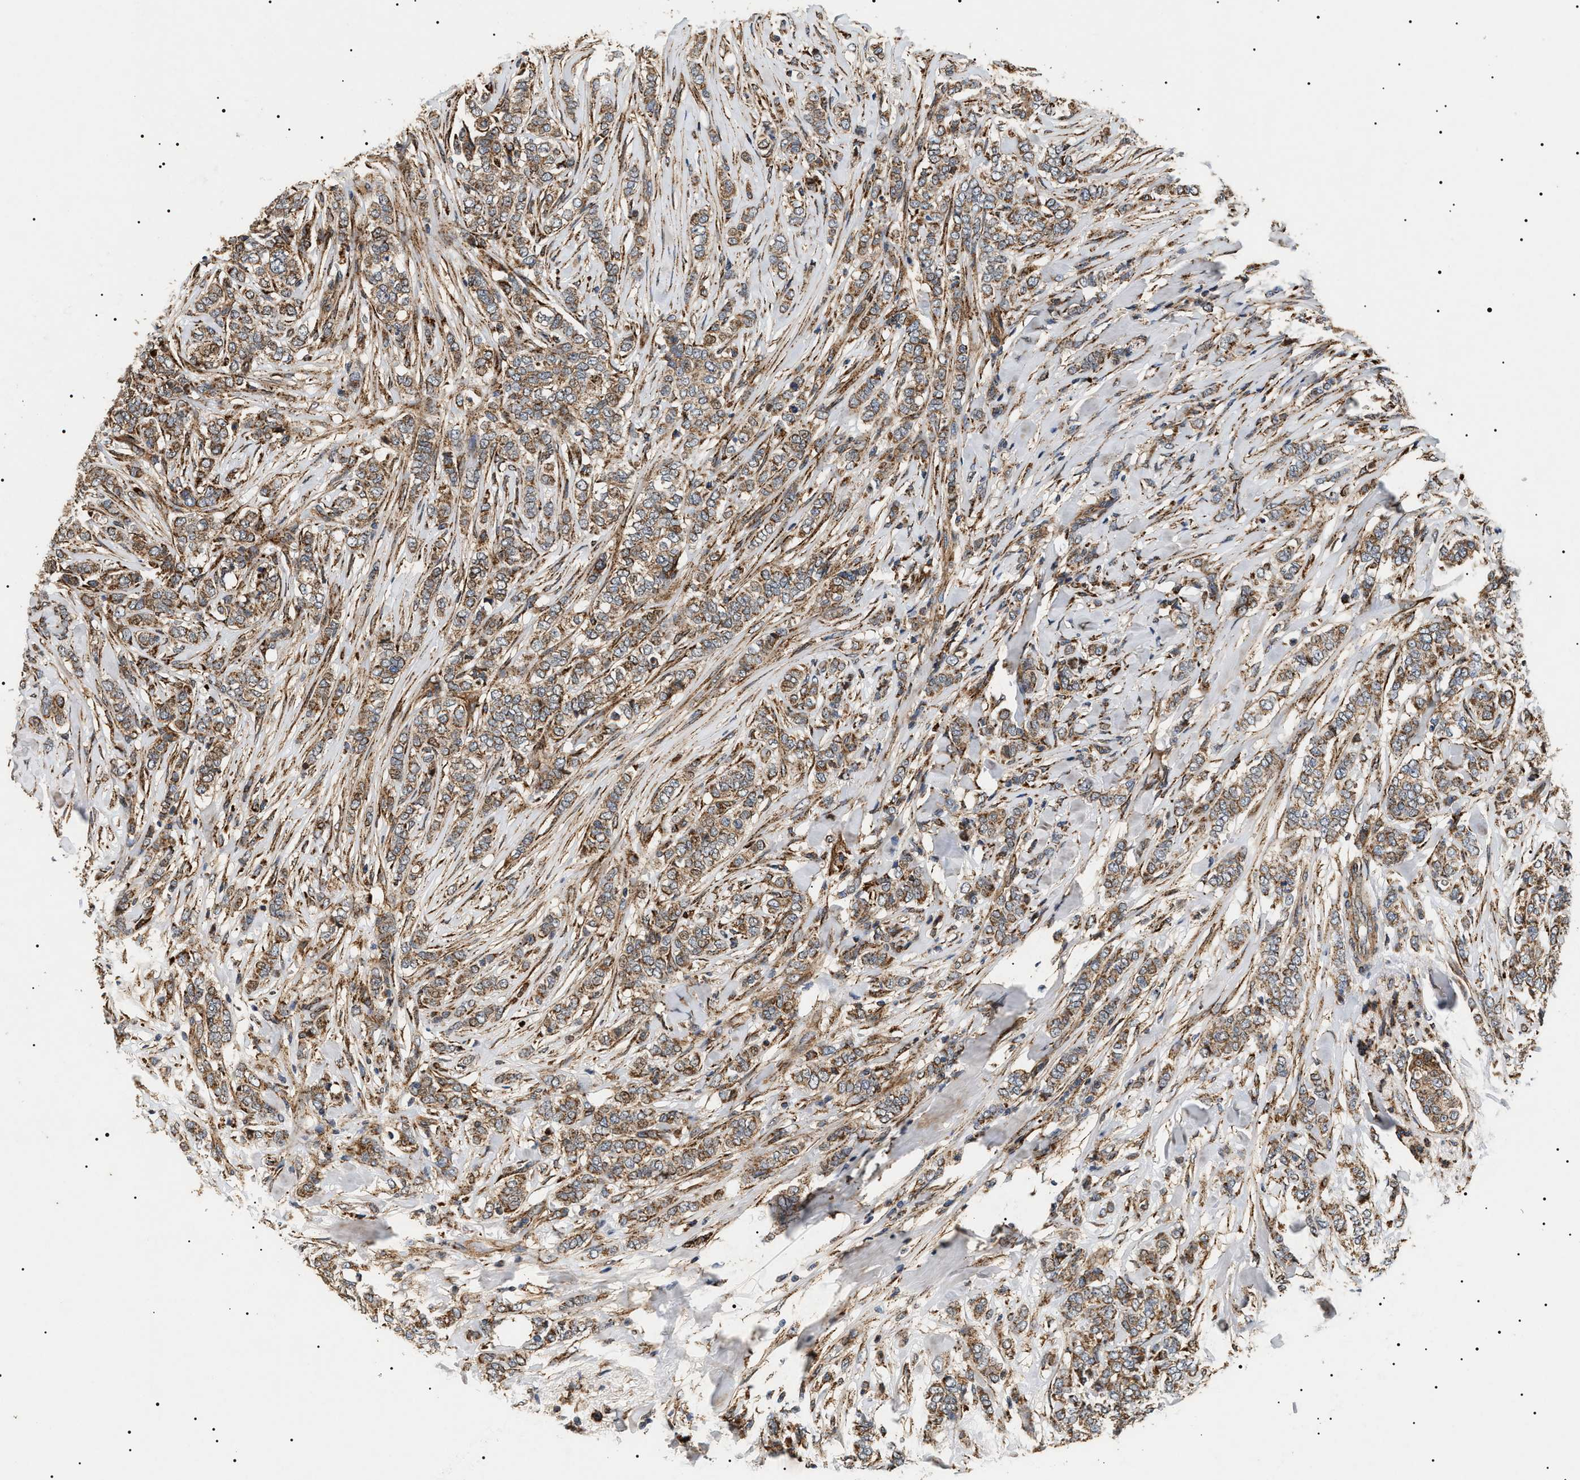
{"staining": {"intensity": "moderate", "quantity": ">75%", "location": "cytoplasmic/membranous"}, "tissue": "breast cancer", "cell_type": "Tumor cells", "image_type": "cancer", "snomed": [{"axis": "morphology", "description": "Lobular carcinoma"}, {"axis": "topography", "description": "Skin"}, {"axis": "topography", "description": "Breast"}], "caption": "Human breast cancer stained with a brown dye displays moderate cytoplasmic/membranous positive positivity in about >75% of tumor cells.", "gene": "ZBTB26", "patient": {"sex": "female", "age": 46}}